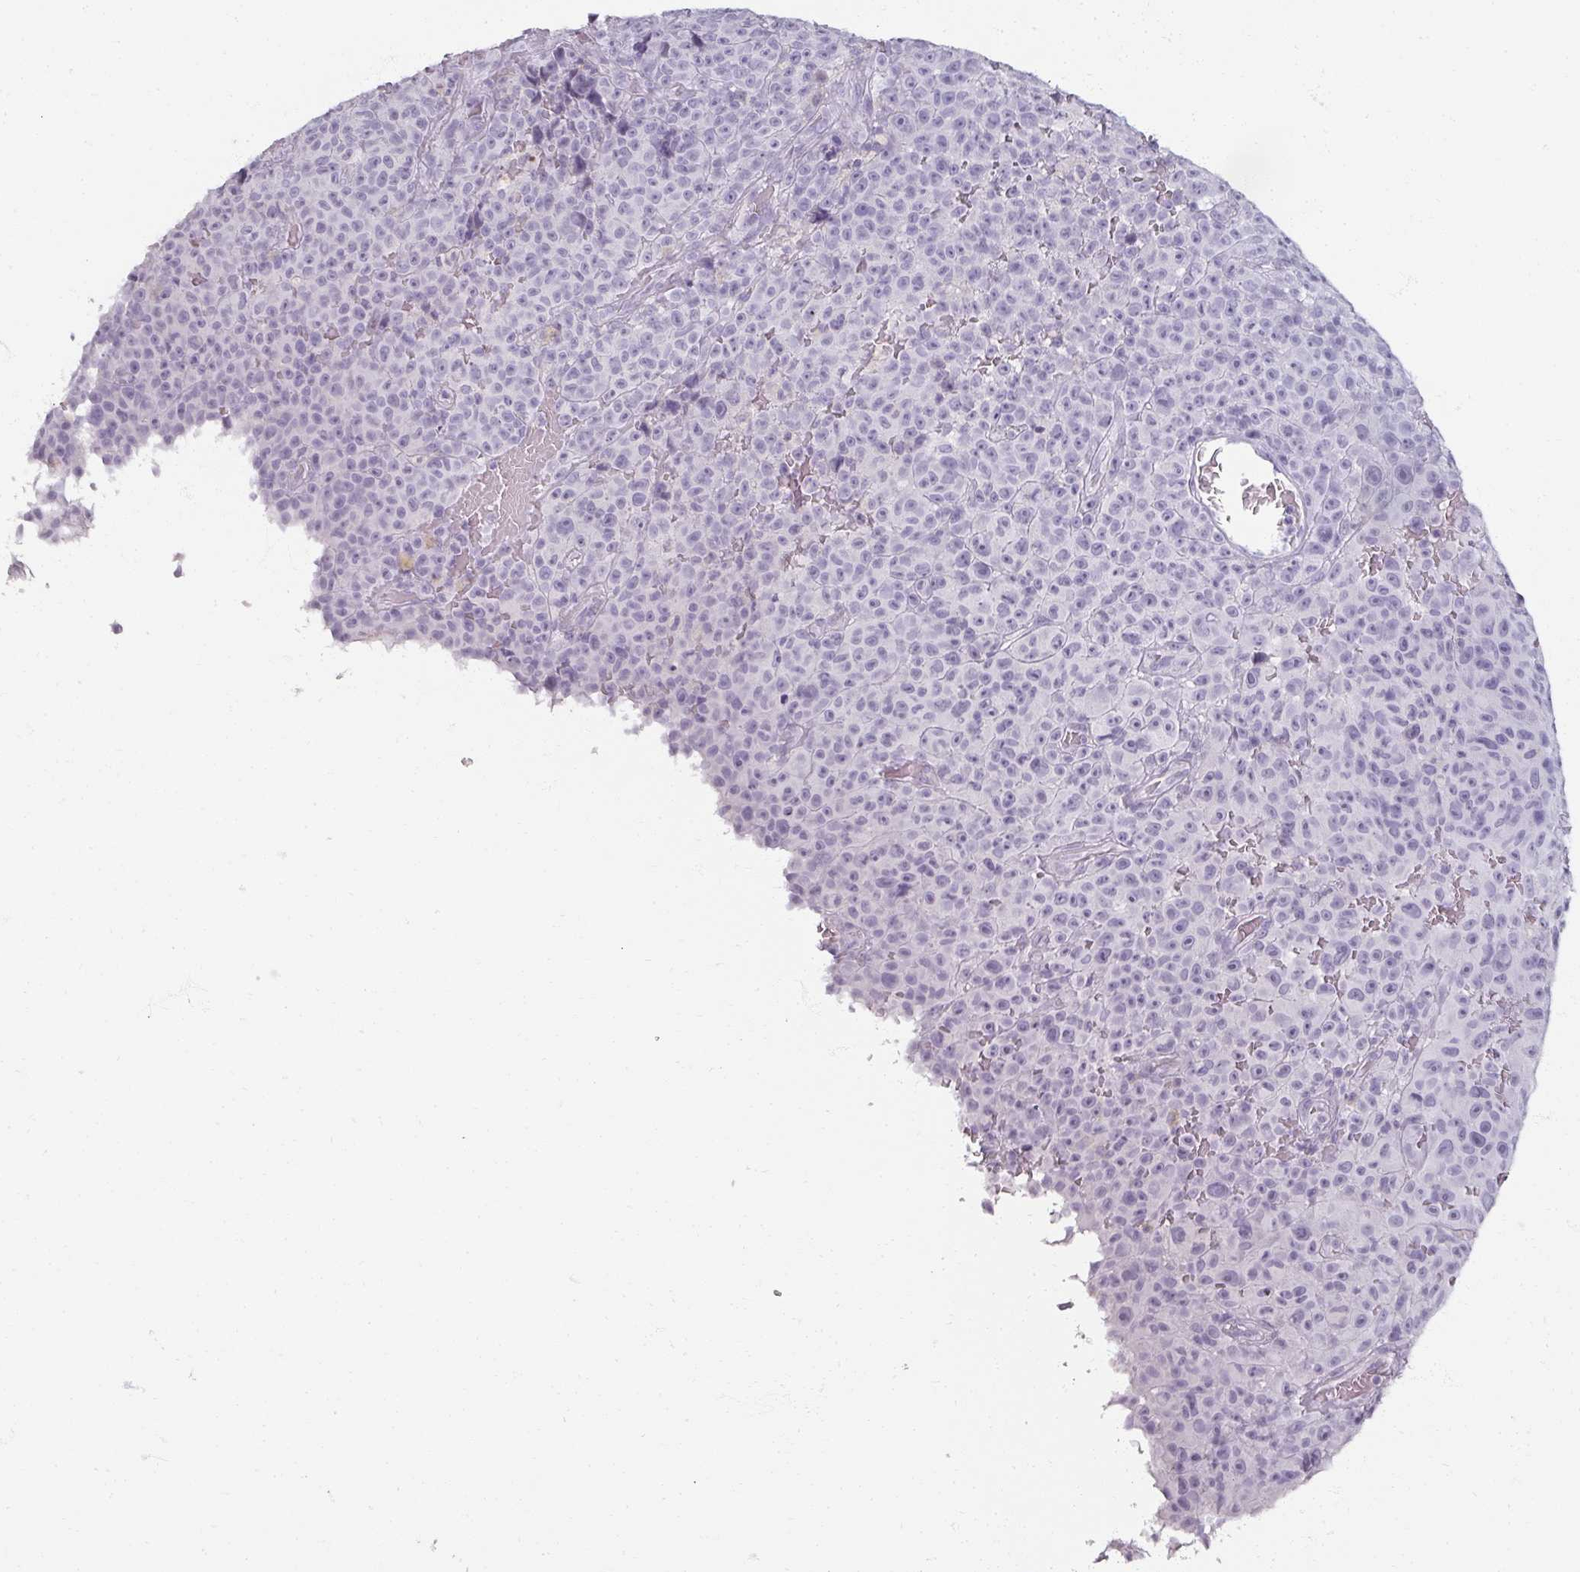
{"staining": {"intensity": "negative", "quantity": "none", "location": "none"}, "tissue": "melanoma", "cell_type": "Tumor cells", "image_type": "cancer", "snomed": [{"axis": "morphology", "description": "Malignant melanoma, NOS"}, {"axis": "topography", "description": "Skin"}], "caption": "Image shows no significant protein expression in tumor cells of malignant melanoma. The staining is performed using DAB brown chromogen with nuclei counter-stained in using hematoxylin.", "gene": "REG3G", "patient": {"sex": "female", "age": 82}}